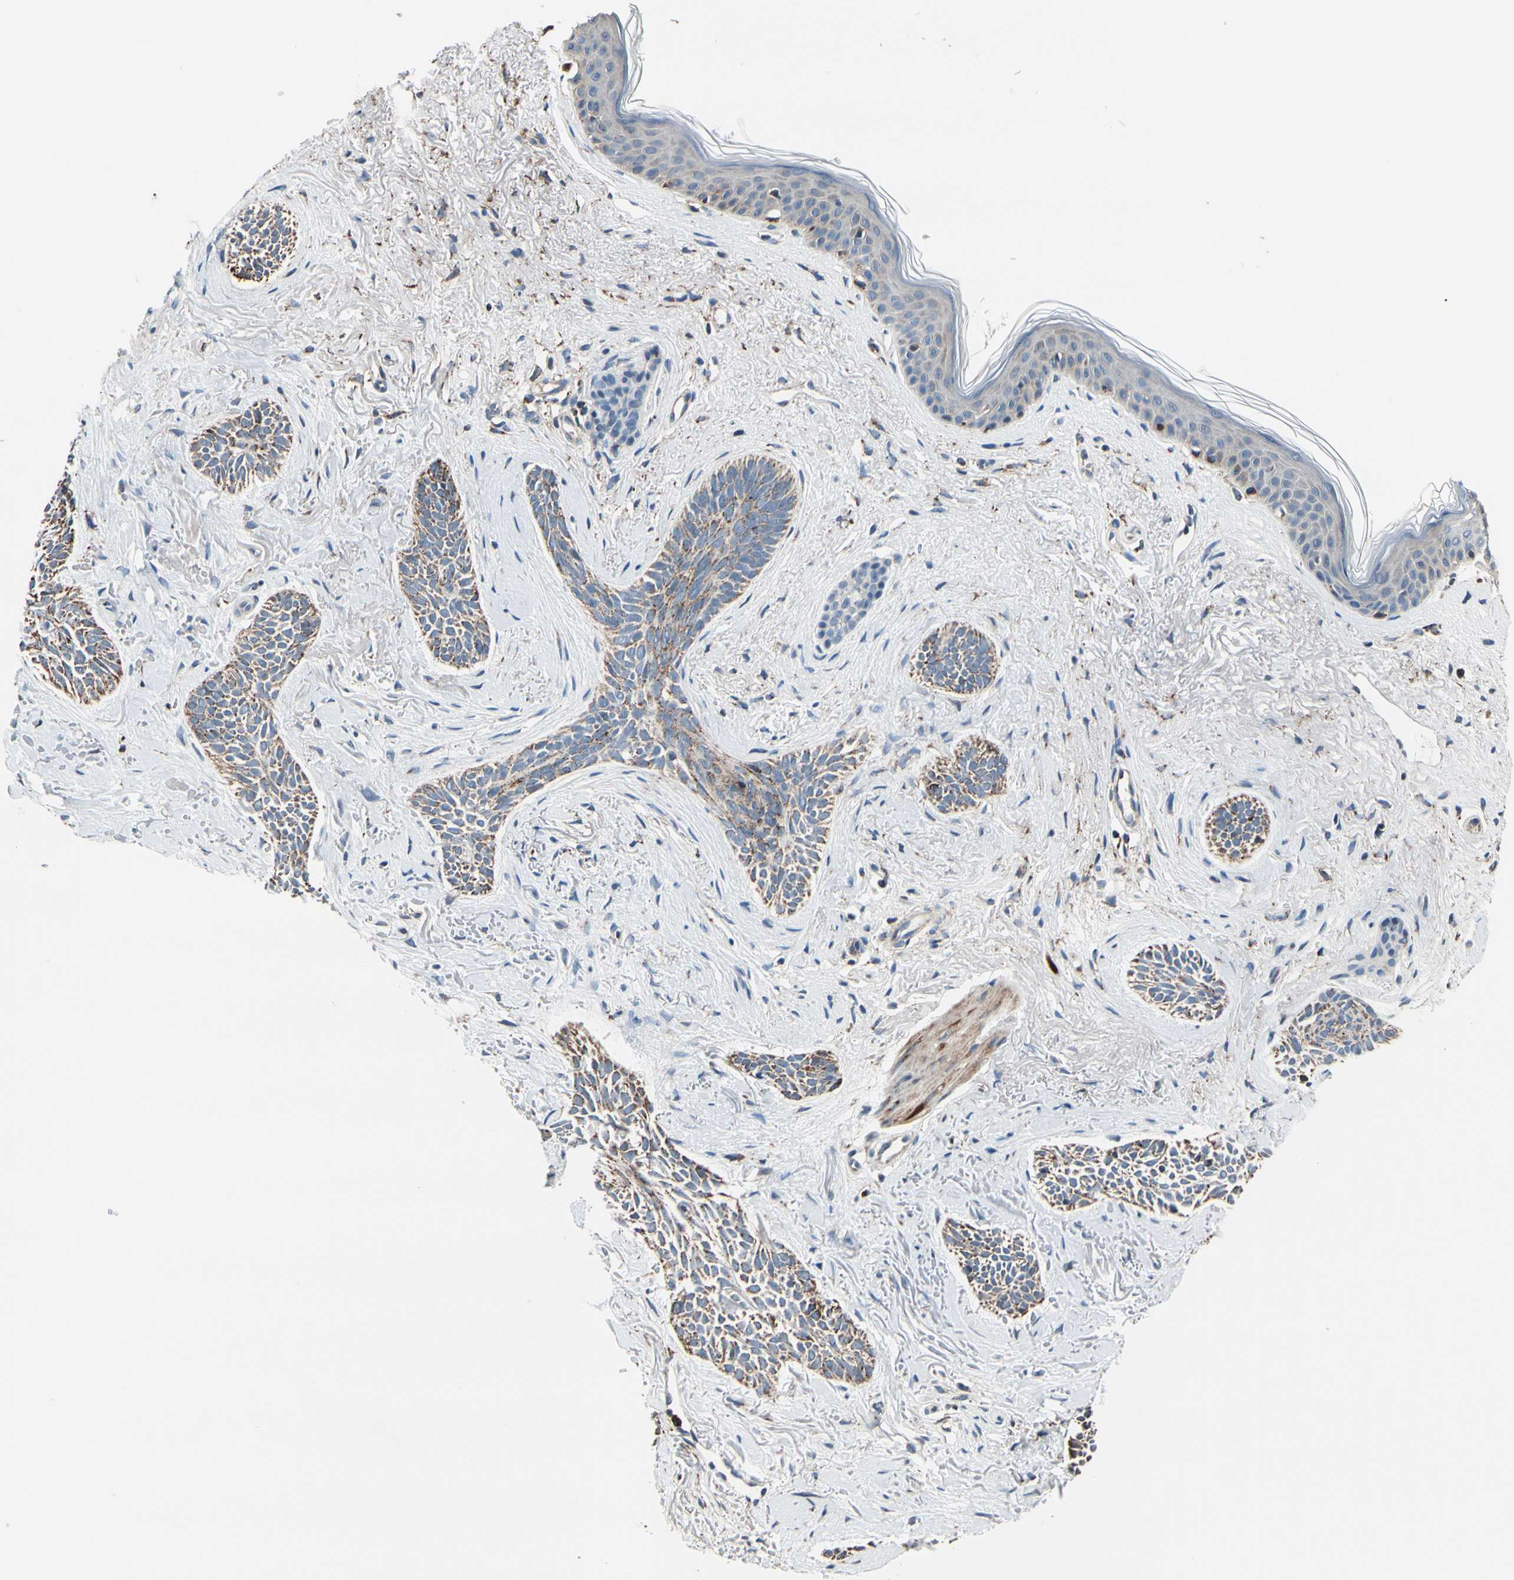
{"staining": {"intensity": "moderate", "quantity": ">75%", "location": "cytoplasmic/membranous"}, "tissue": "skin cancer", "cell_type": "Tumor cells", "image_type": "cancer", "snomed": [{"axis": "morphology", "description": "Normal tissue, NOS"}, {"axis": "morphology", "description": "Basal cell carcinoma"}, {"axis": "topography", "description": "Skin"}], "caption": "Immunohistochemistry (IHC) of human skin cancer (basal cell carcinoma) reveals medium levels of moderate cytoplasmic/membranous expression in approximately >75% of tumor cells.", "gene": "TMEM176A", "patient": {"sex": "female", "age": 84}}